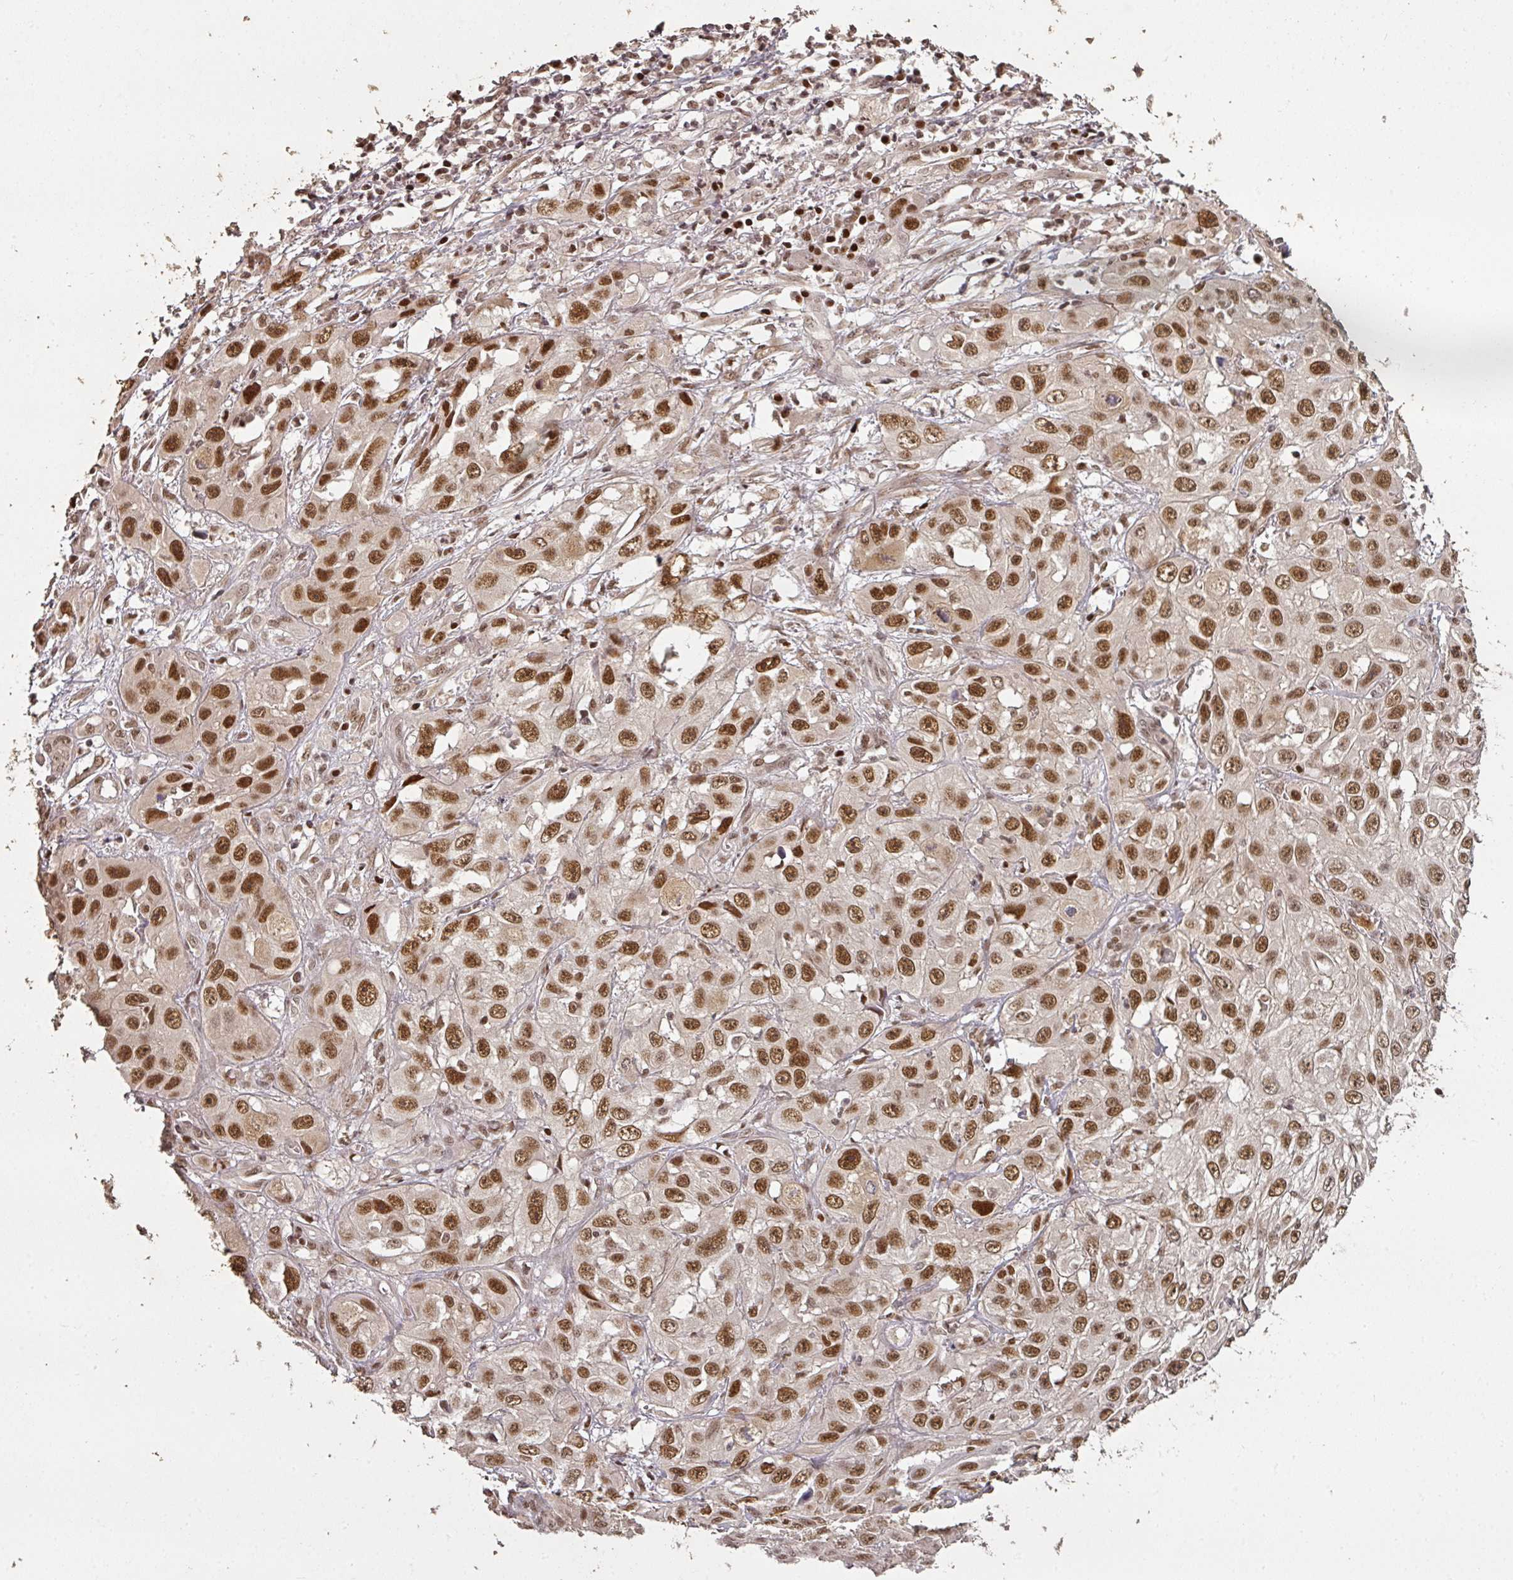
{"staining": {"intensity": "moderate", "quantity": ">75%", "location": "nuclear"}, "tissue": "skin cancer", "cell_type": "Tumor cells", "image_type": "cancer", "snomed": [{"axis": "morphology", "description": "Squamous cell carcinoma, NOS"}, {"axis": "topography", "description": "Skin"}, {"axis": "topography", "description": "Vulva"}], "caption": "A high-resolution image shows immunohistochemistry (IHC) staining of skin cancer, which exhibits moderate nuclear expression in about >75% of tumor cells. The staining is performed using DAB (3,3'-diaminobenzidine) brown chromogen to label protein expression. The nuclei are counter-stained blue using hematoxylin.", "gene": "GPRIN2", "patient": {"sex": "female", "age": 71}}